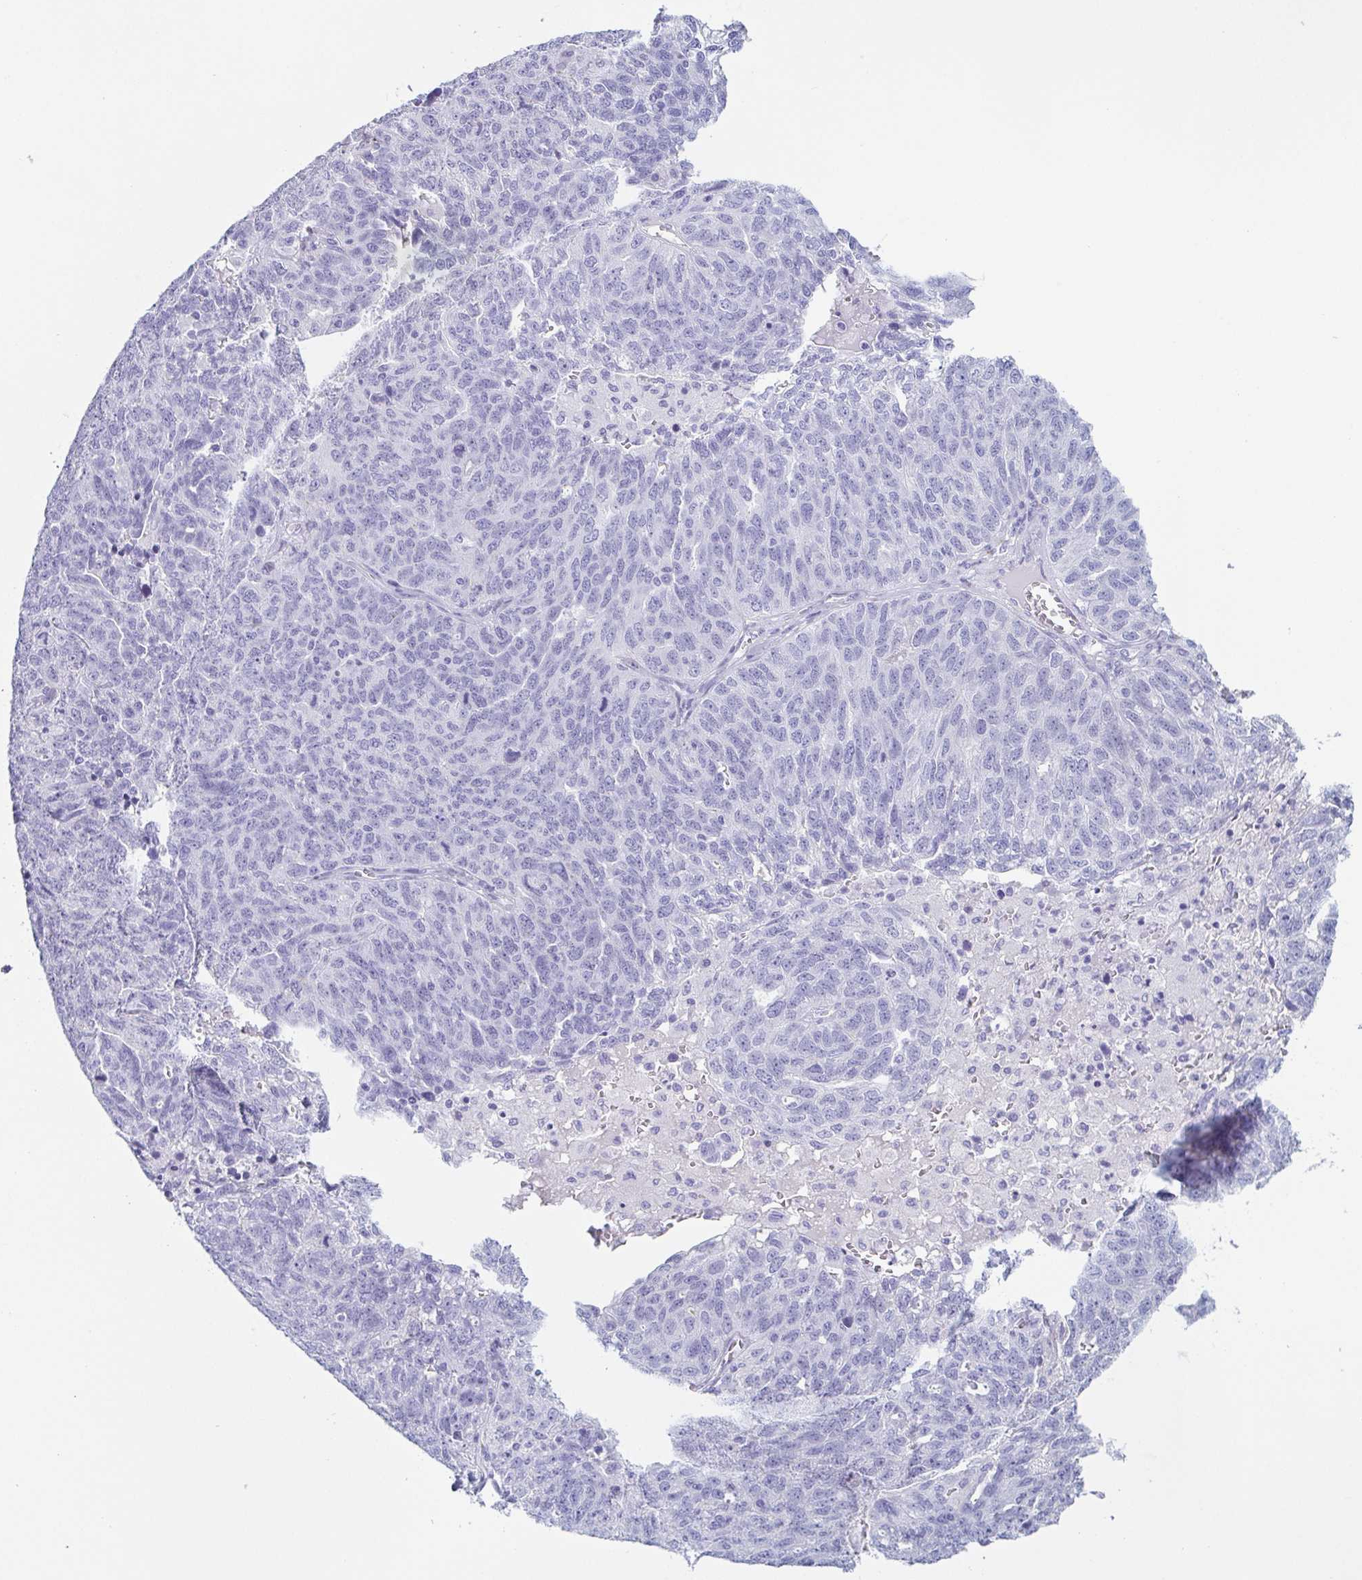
{"staining": {"intensity": "negative", "quantity": "none", "location": "none"}, "tissue": "ovarian cancer", "cell_type": "Tumor cells", "image_type": "cancer", "snomed": [{"axis": "morphology", "description": "Cystadenocarcinoma, serous, NOS"}, {"axis": "topography", "description": "Ovary"}], "caption": "The micrograph shows no significant expression in tumor cells of serous cystadenocarcinoma (ovarian). (Stains: DAB (3,3'-diaminobenzidine) immunohistochemistry with hematoxylin counter stain, Microscopy: brightfield microscopy at high magnification).", "gene": "LDLRAD1", "patient": {"sex": "female", "age": 71}}